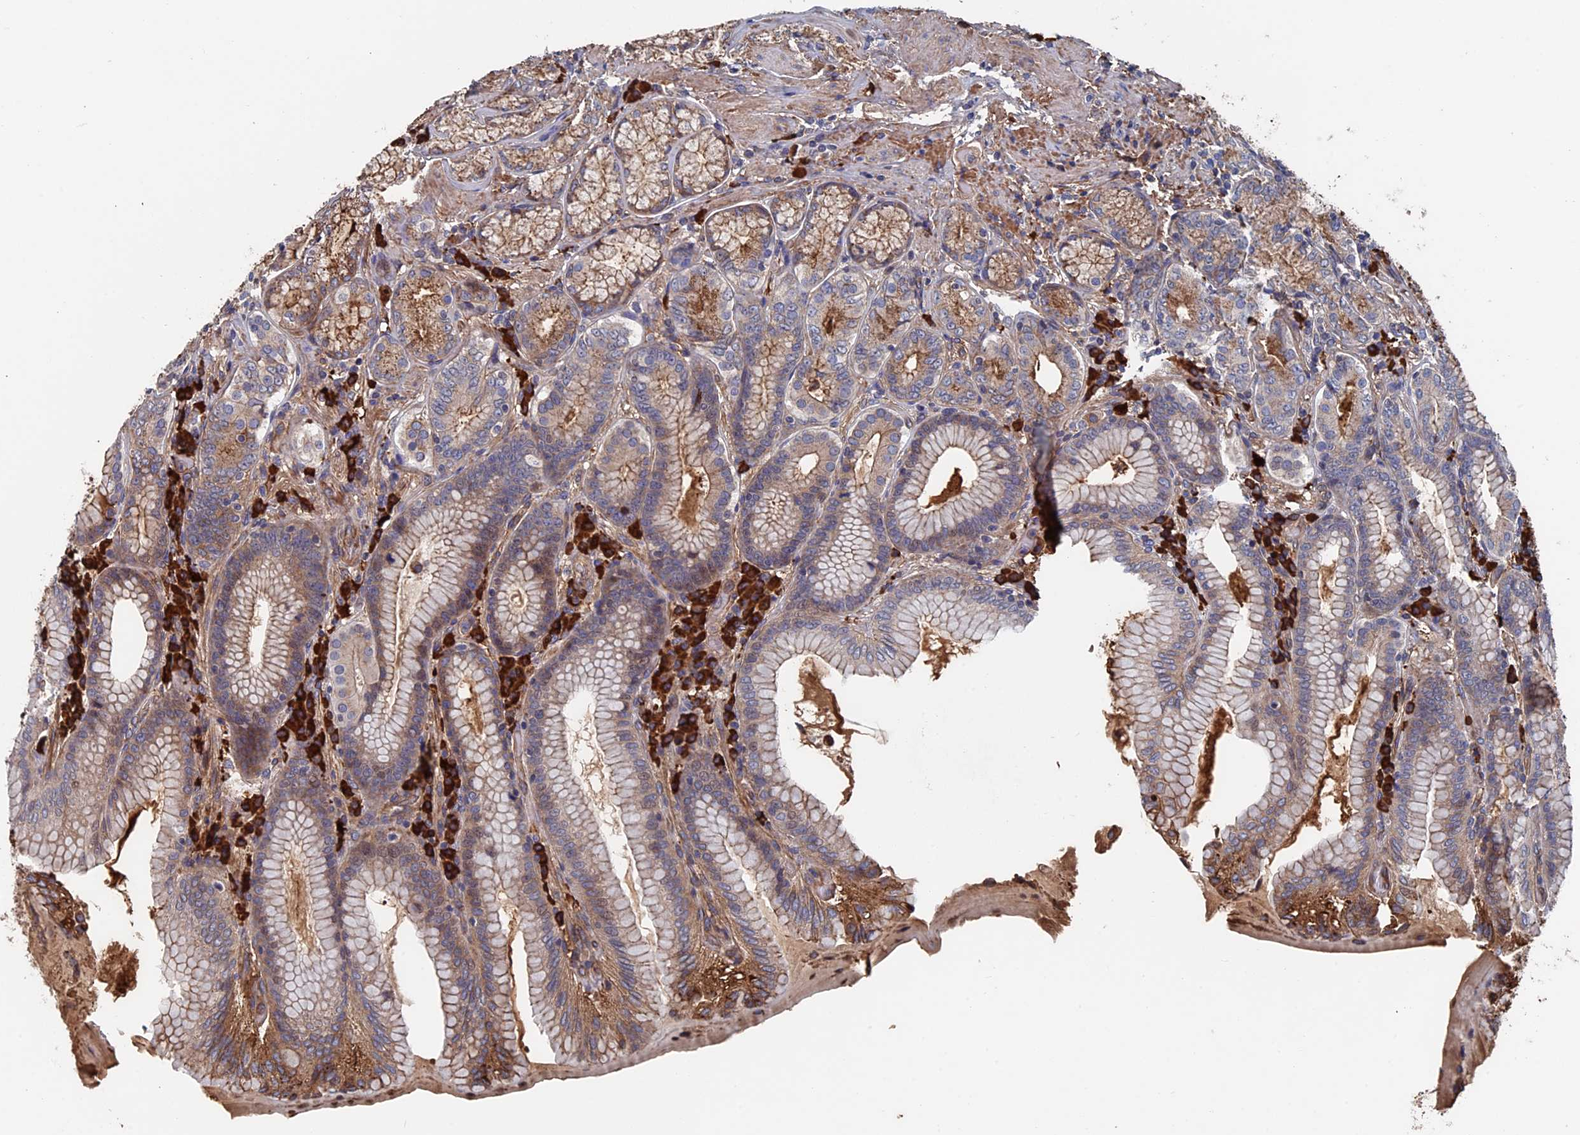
{"staining": {"intensity": "weak", "quantity": ">75%", "location": "cytoplasmic/membranous"}, "tissue": "stomach", "cell_type": "Glandular cells", "image_type": "normal", "snomed": [{"axis": "morphology", "description": "Normal tissue, NOS"}, {"axis": "topography", "description": "Stomach, upper"}, {"axis": "topography", "description": "Stomach, lower"}], "caption": "This is a photomicrograph of immunohistochemistry staining of unremarkable stomach, which shows weak expression in the cytoplasmic/membranous of glandular cells.", "gene": "RPUSD1", "patient": {"sex": "female", "age": 76}}